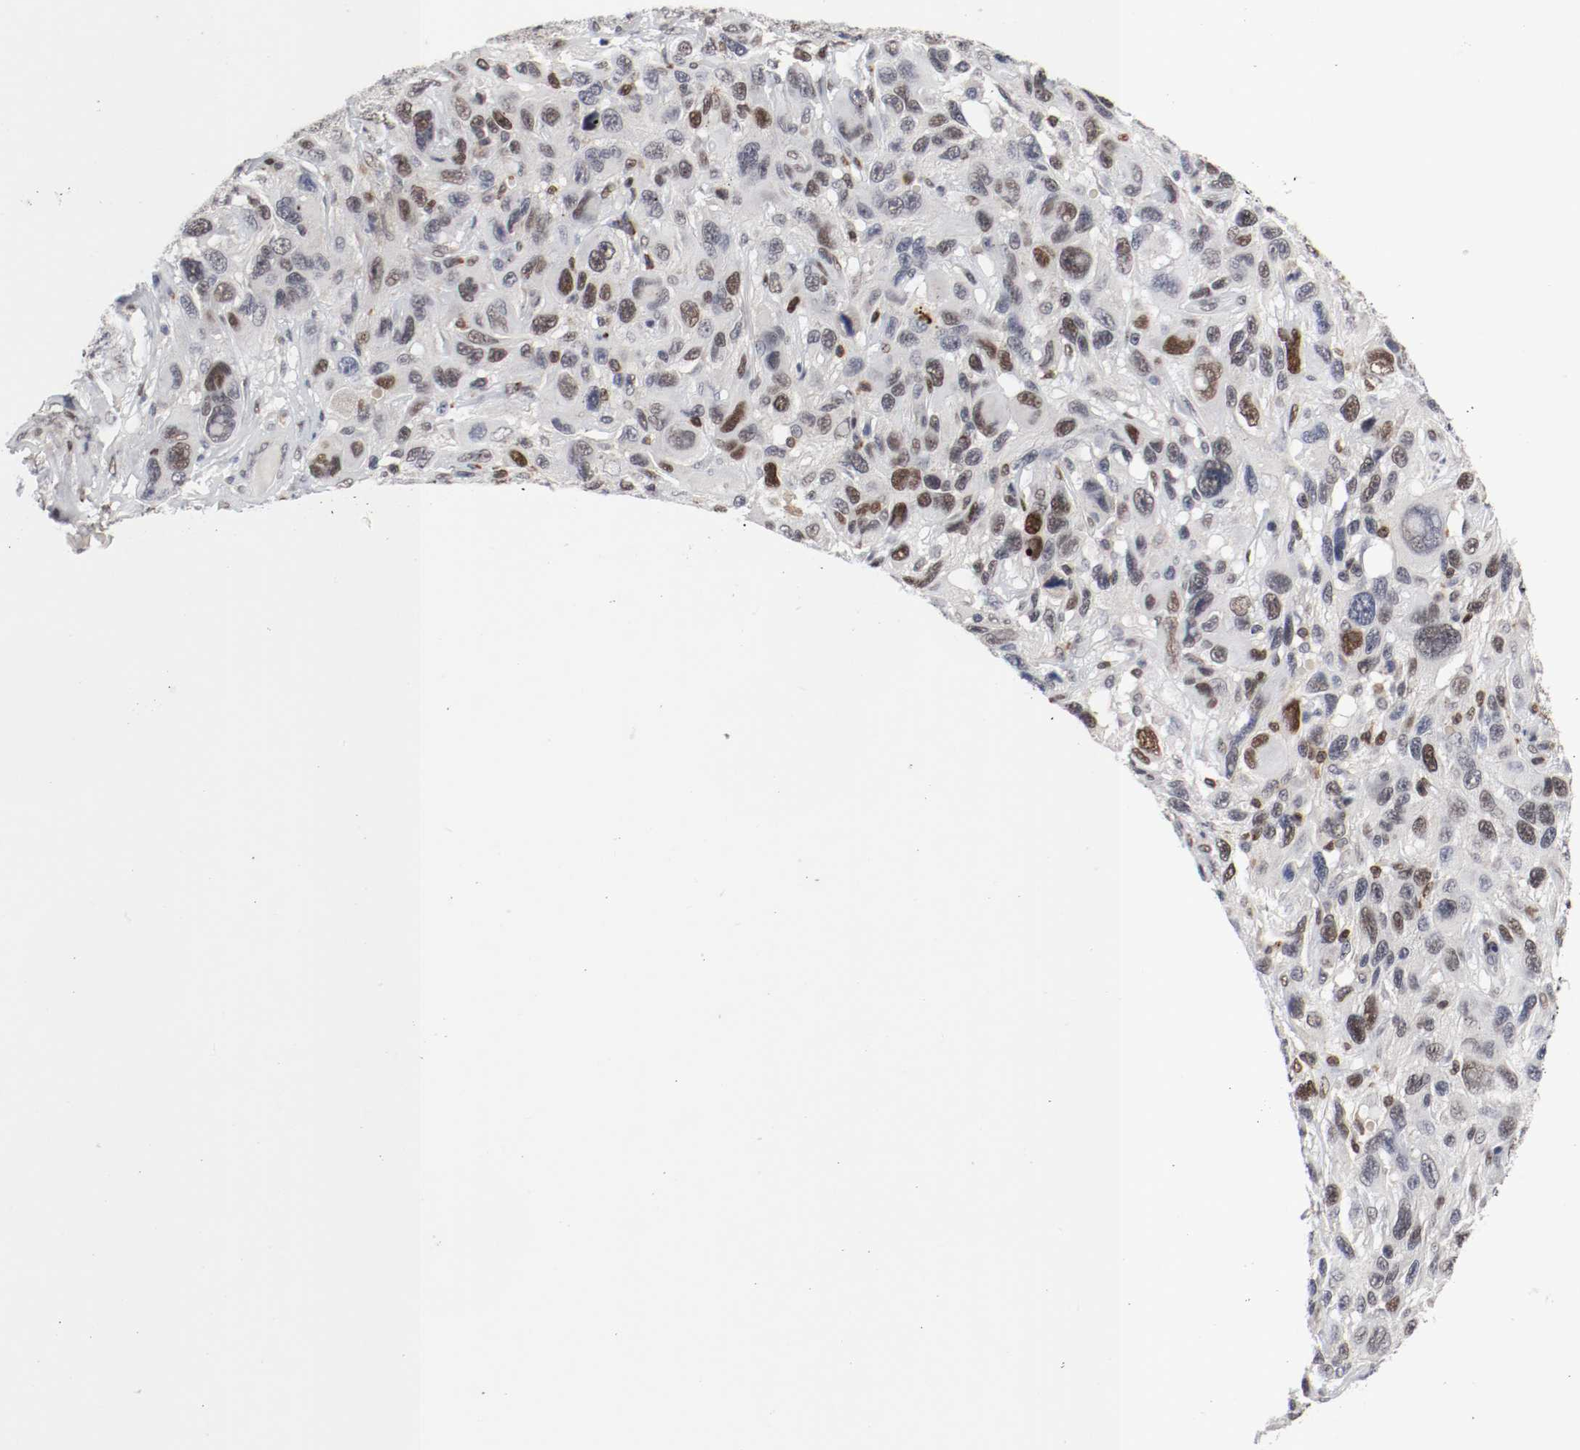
{"staining": {"intensity": "moderate", "quantity": "25%-75%", "location": "nuclear"}, "tissue": "melanoma", "cell_type": "Tumor cells", "image_type": "cancer", "snomed": [{"axis": "morphology", "description": "Malignant melanoma, NOS"}, {"axis": "topography", "description": "Skin"}], "caption": "Moderate nuclear protein positivity is appreciated in approximately 25%-75% of tumor cells in malignant melanoma.", "gene": "JUND", "patient": {"sex": "male", "age": 53}}